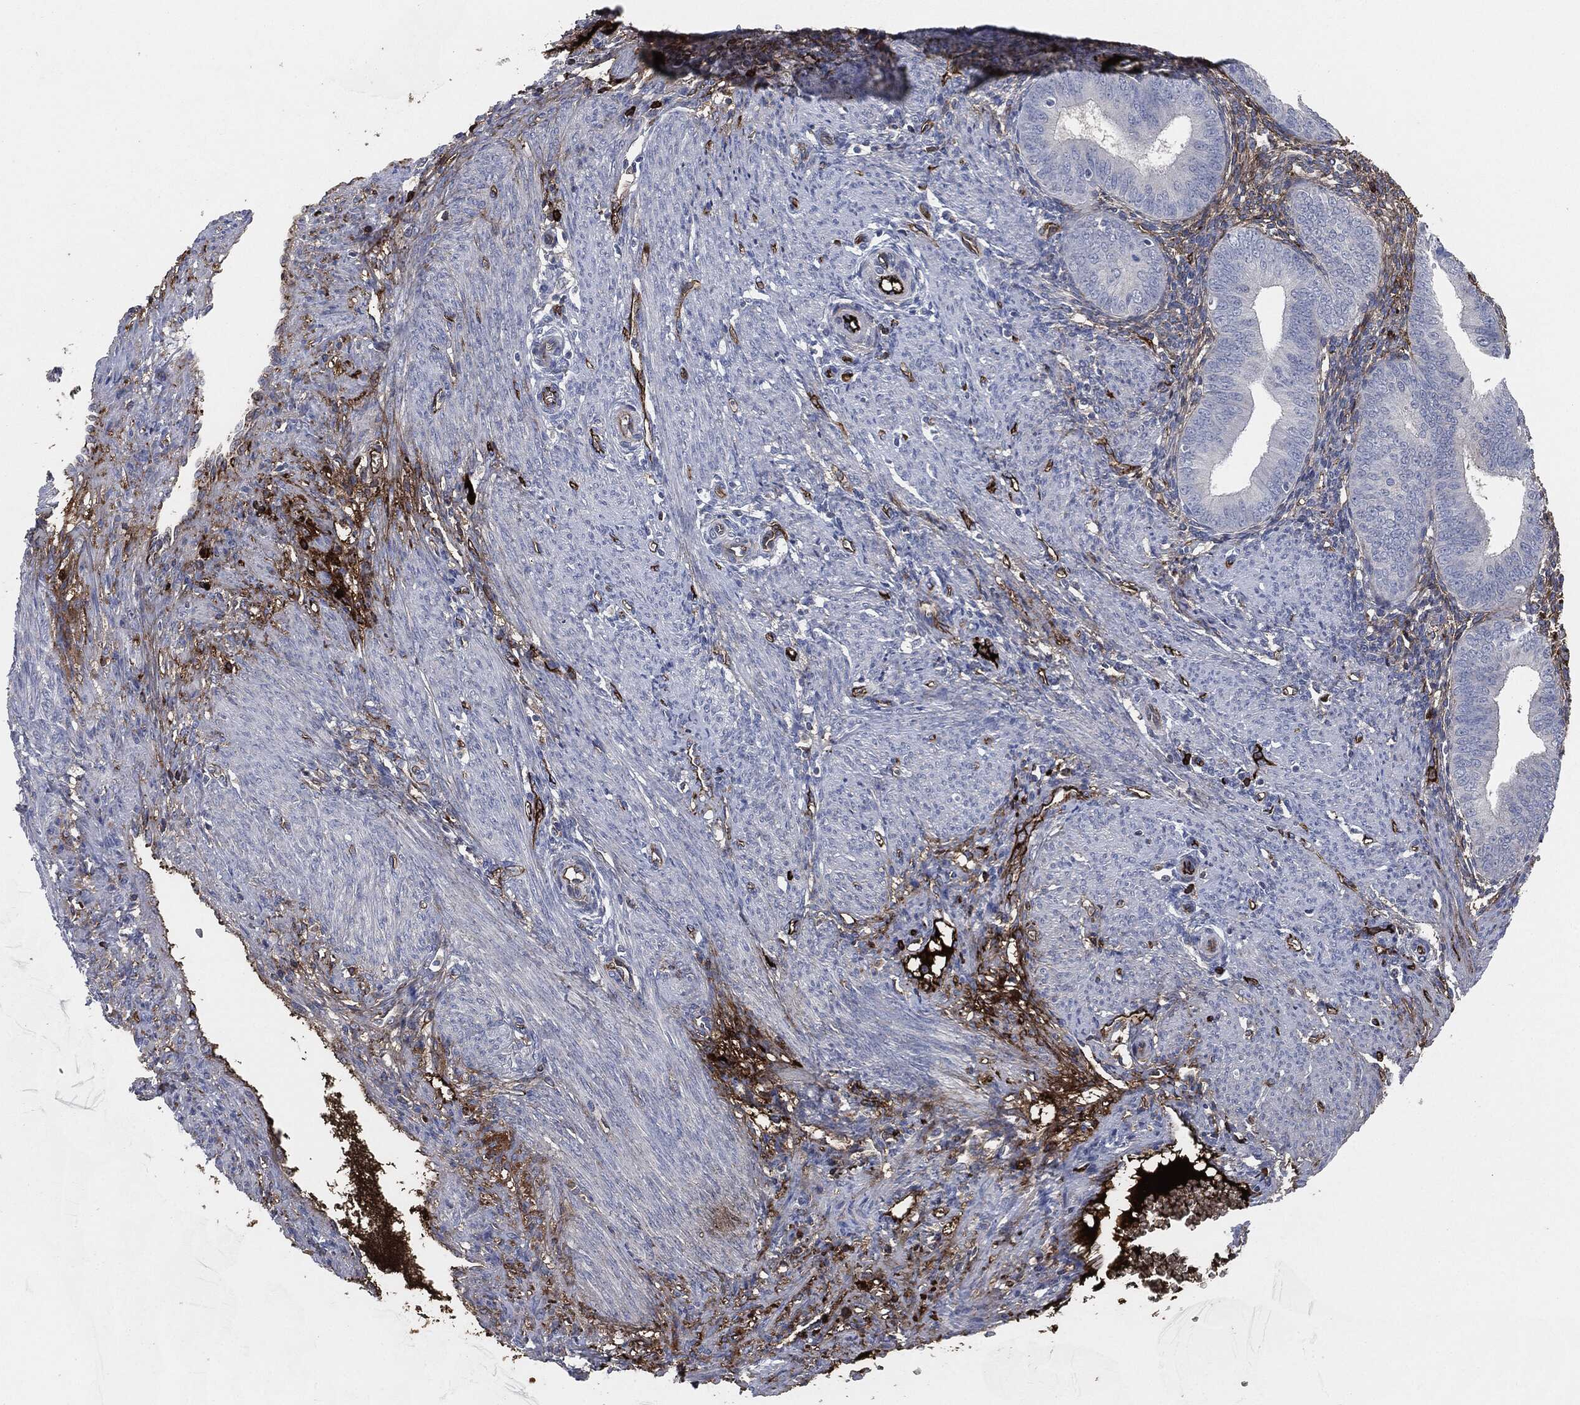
{"staining": {"intensity": "moderate", "quantity": "<25%", "location": "cytoplasmic/membranous"}, "tissue": "endometrium", "cell_type": "Cells in endometrial stroma", "image_type": "normal", "snomed": [{"axis": "morphology", "description": "Normal tissue, NOS"}, {"axis": "topography", "description": "Endometrium"}], "caption": "This is a photomicrograph of immunohistochemistry (IHC) staining of unremarkable endometrium, which shows moderate positivity in the cytoplasmic/membranous of cells in endometrial stroma.", "gene": "APOB", "patient": {"sex": "female", "age": 39}}